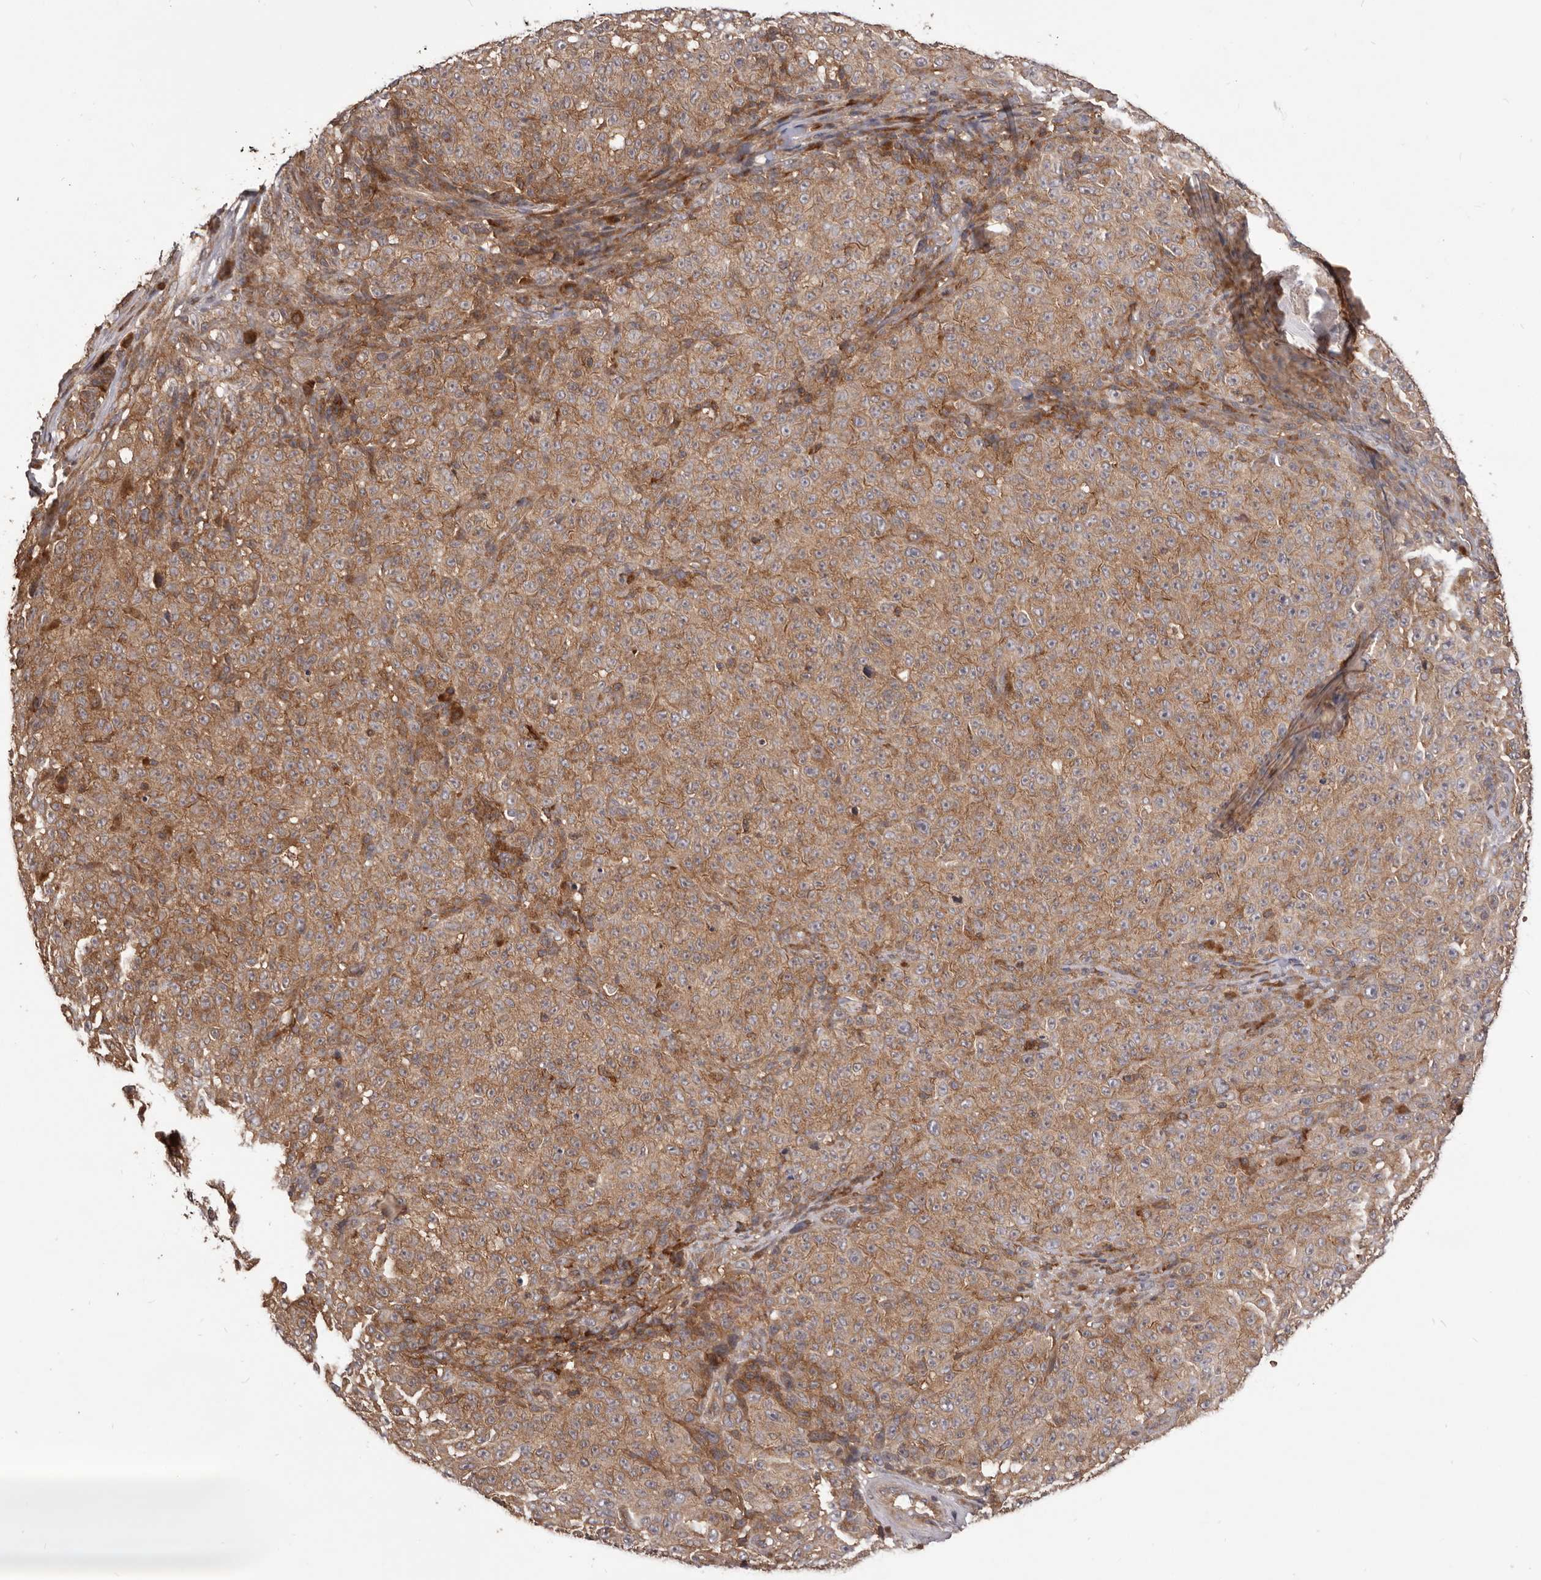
{"staining": {"intensity": "moderate", "quantity": ">75%", "location": "cytoplasmic/membranous"}, "tissue": "melanoma", "cell_type": "Tumor cells", "image_type": "cancer", "snomed": [{"axis": "morphology", "description": "Malignant melanoma, NOS"}, {"axis": "topography", "description": "Skin"}], "caption": "Malignant melanoma stained for a protein displays moderate cytoplasmic/membranous positivity in tumor cells. Nuclei are stained in blue.", "gene": "HBS1L", "patient": {"sex": "female", "age": 82}}